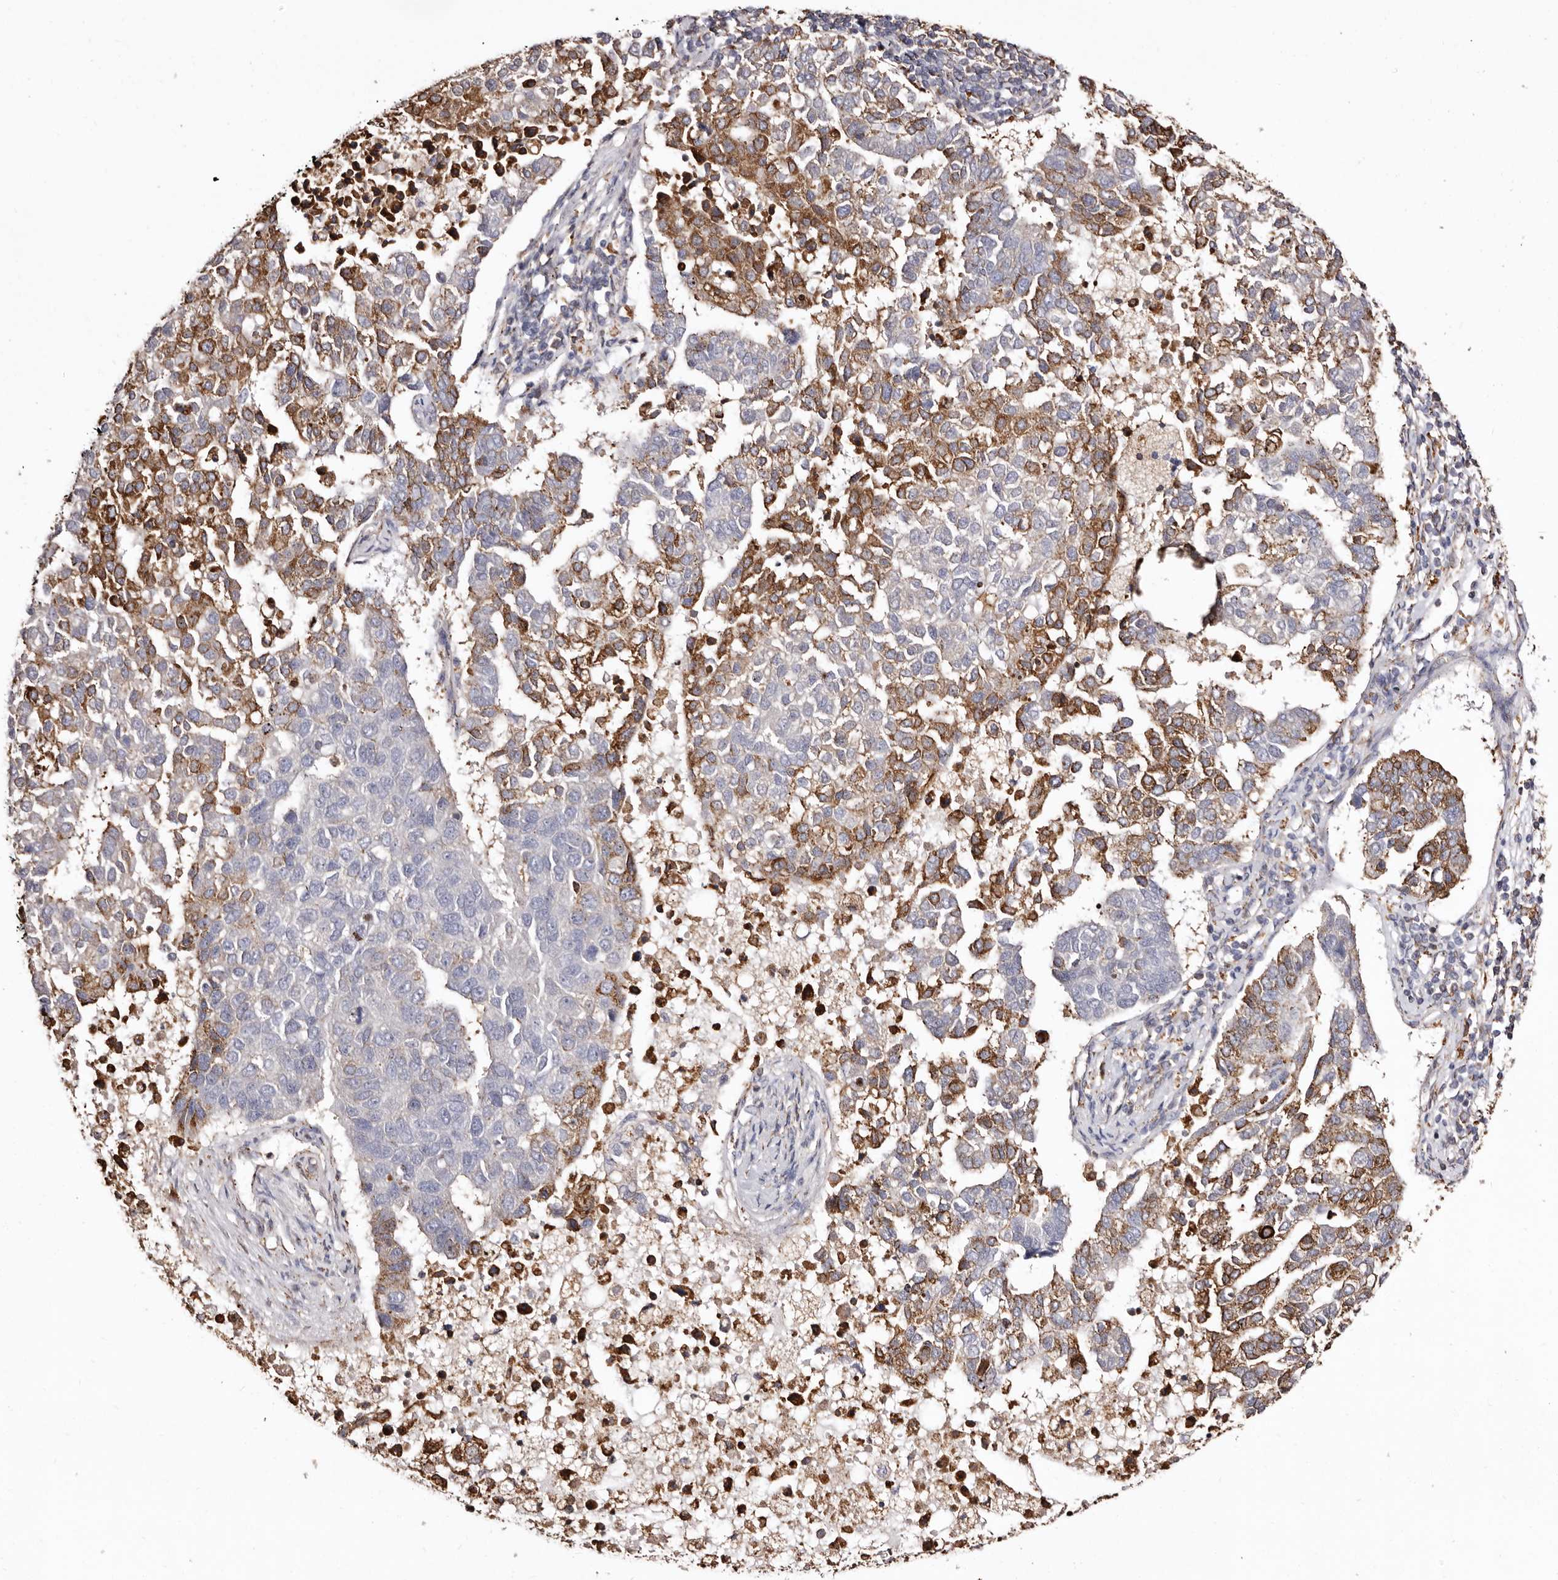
{"staining": {"intensity": "strong", "quantity": "25%-75%", "location": "cytoplasmic/membranous"}, "tissue": "pancreatic cancer", "cell_type": "Tumor cells", "image_type": "cancer", "snomed": [{"axis": "morphology", "description": "Adenocarcinoma, NOS"}, {"axis": "topography", "description": "Pancreas"}], "caption": "Protein staining of pancreatic adenocarcinoma tissue displays strong cytoplasmic/membranous staining in about 25%-75% of tumor cells. (DAB (3,3'-diaminobenzidine) IHC with brightfield microscopy, high magnification).", "gene": "ACBD6", "patient": {"sex": "female", "age": 61}}